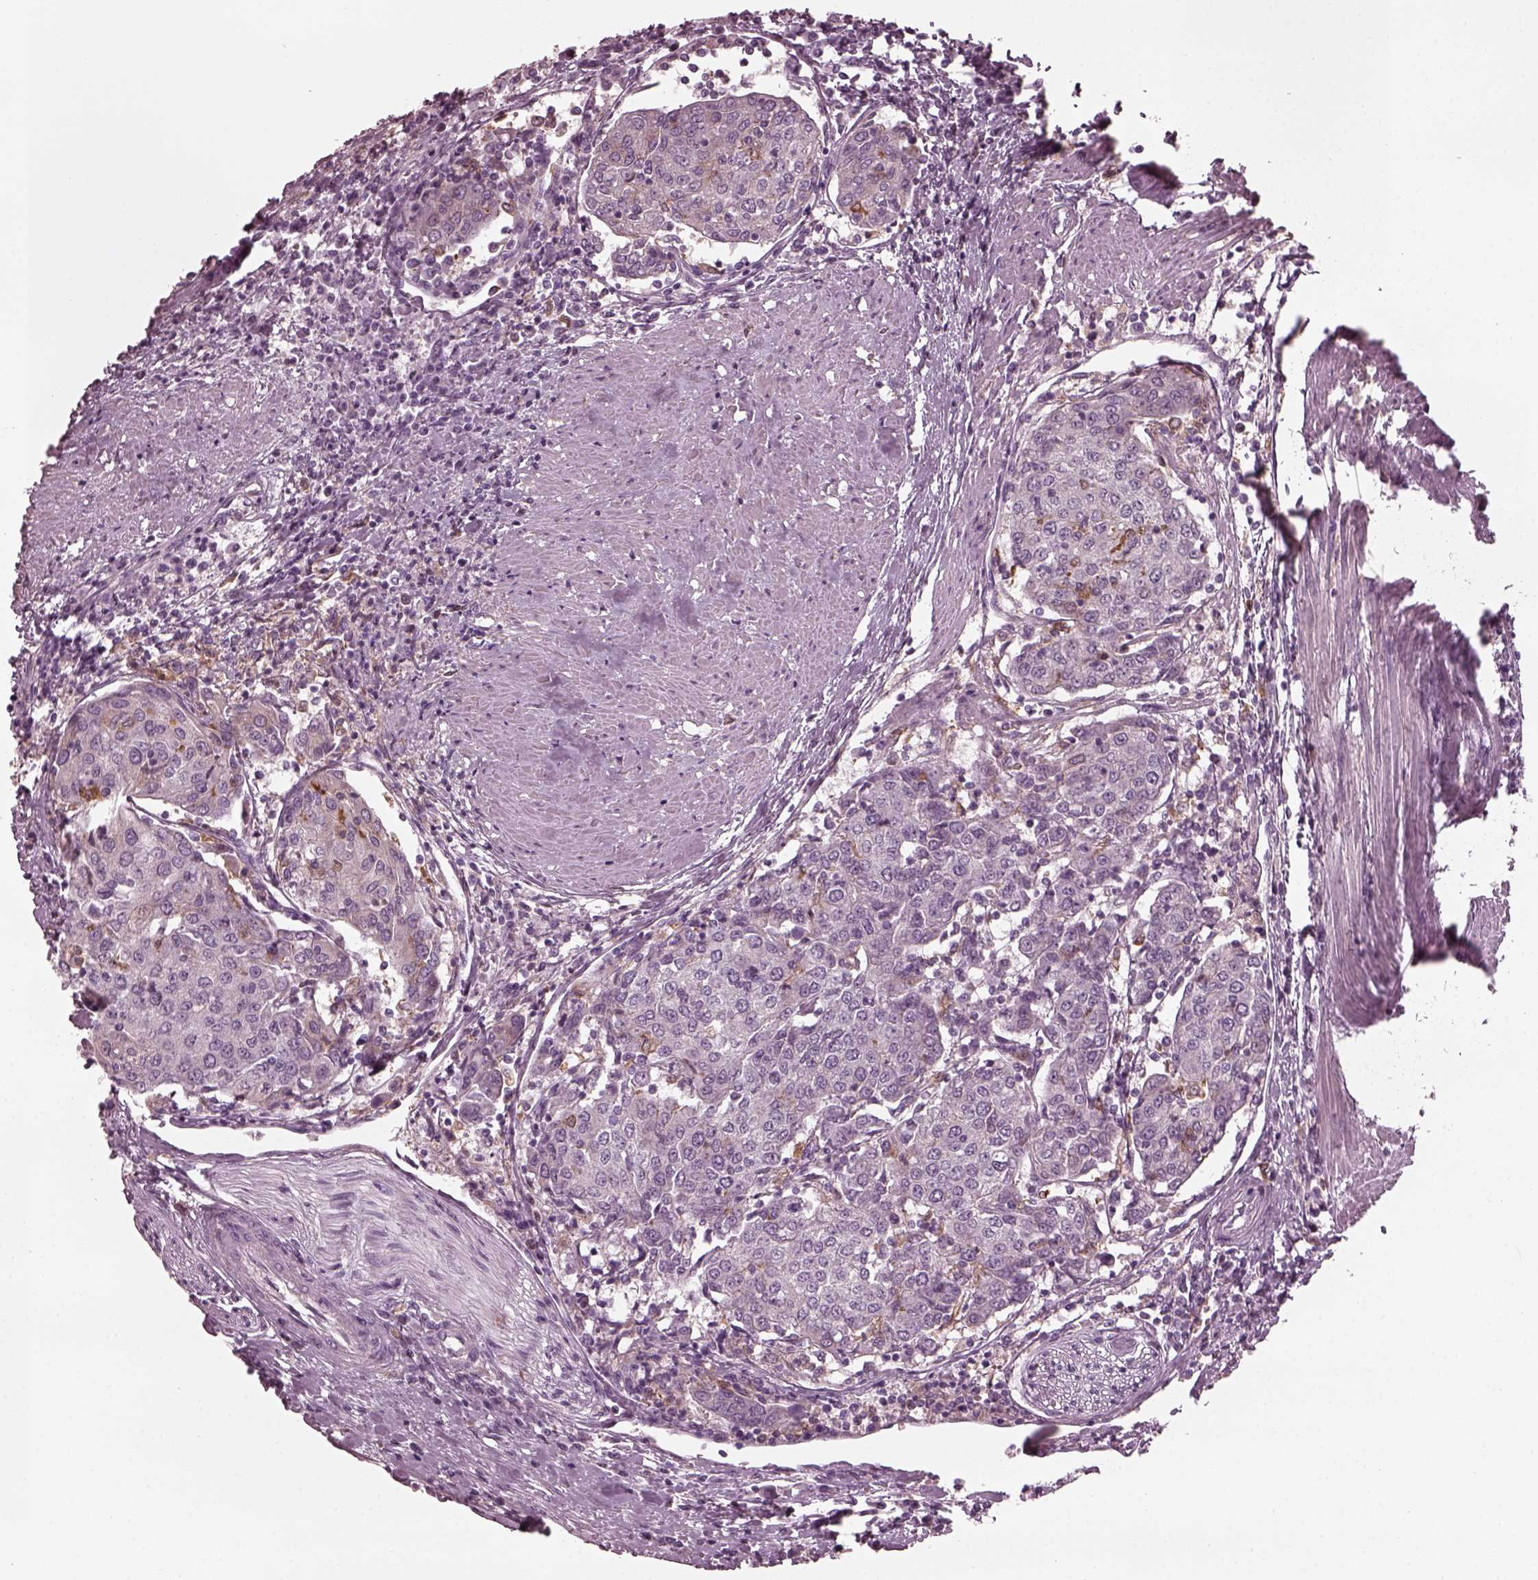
{"staining": {"intensity": "negative", "quantity": "none", "location": "none"}, "tissue": "urothelial cancer", "cell_type": "Tumor cells", "image_type": "cancer", "snomed": [{"axis": "morphology", "description": "Urothelial carcinoma, High grade"}, {"axis": "topography", "description": "Urinary bladder"}], "caption": "This is a image of immunohistochemistry staining of high-grade urothelial carcinoma, which shows no expression in tumor cells. Nuclei are stained in blue.", "gene": "PSTPIP2", "patient": {"sex": "female", "age": 85}}